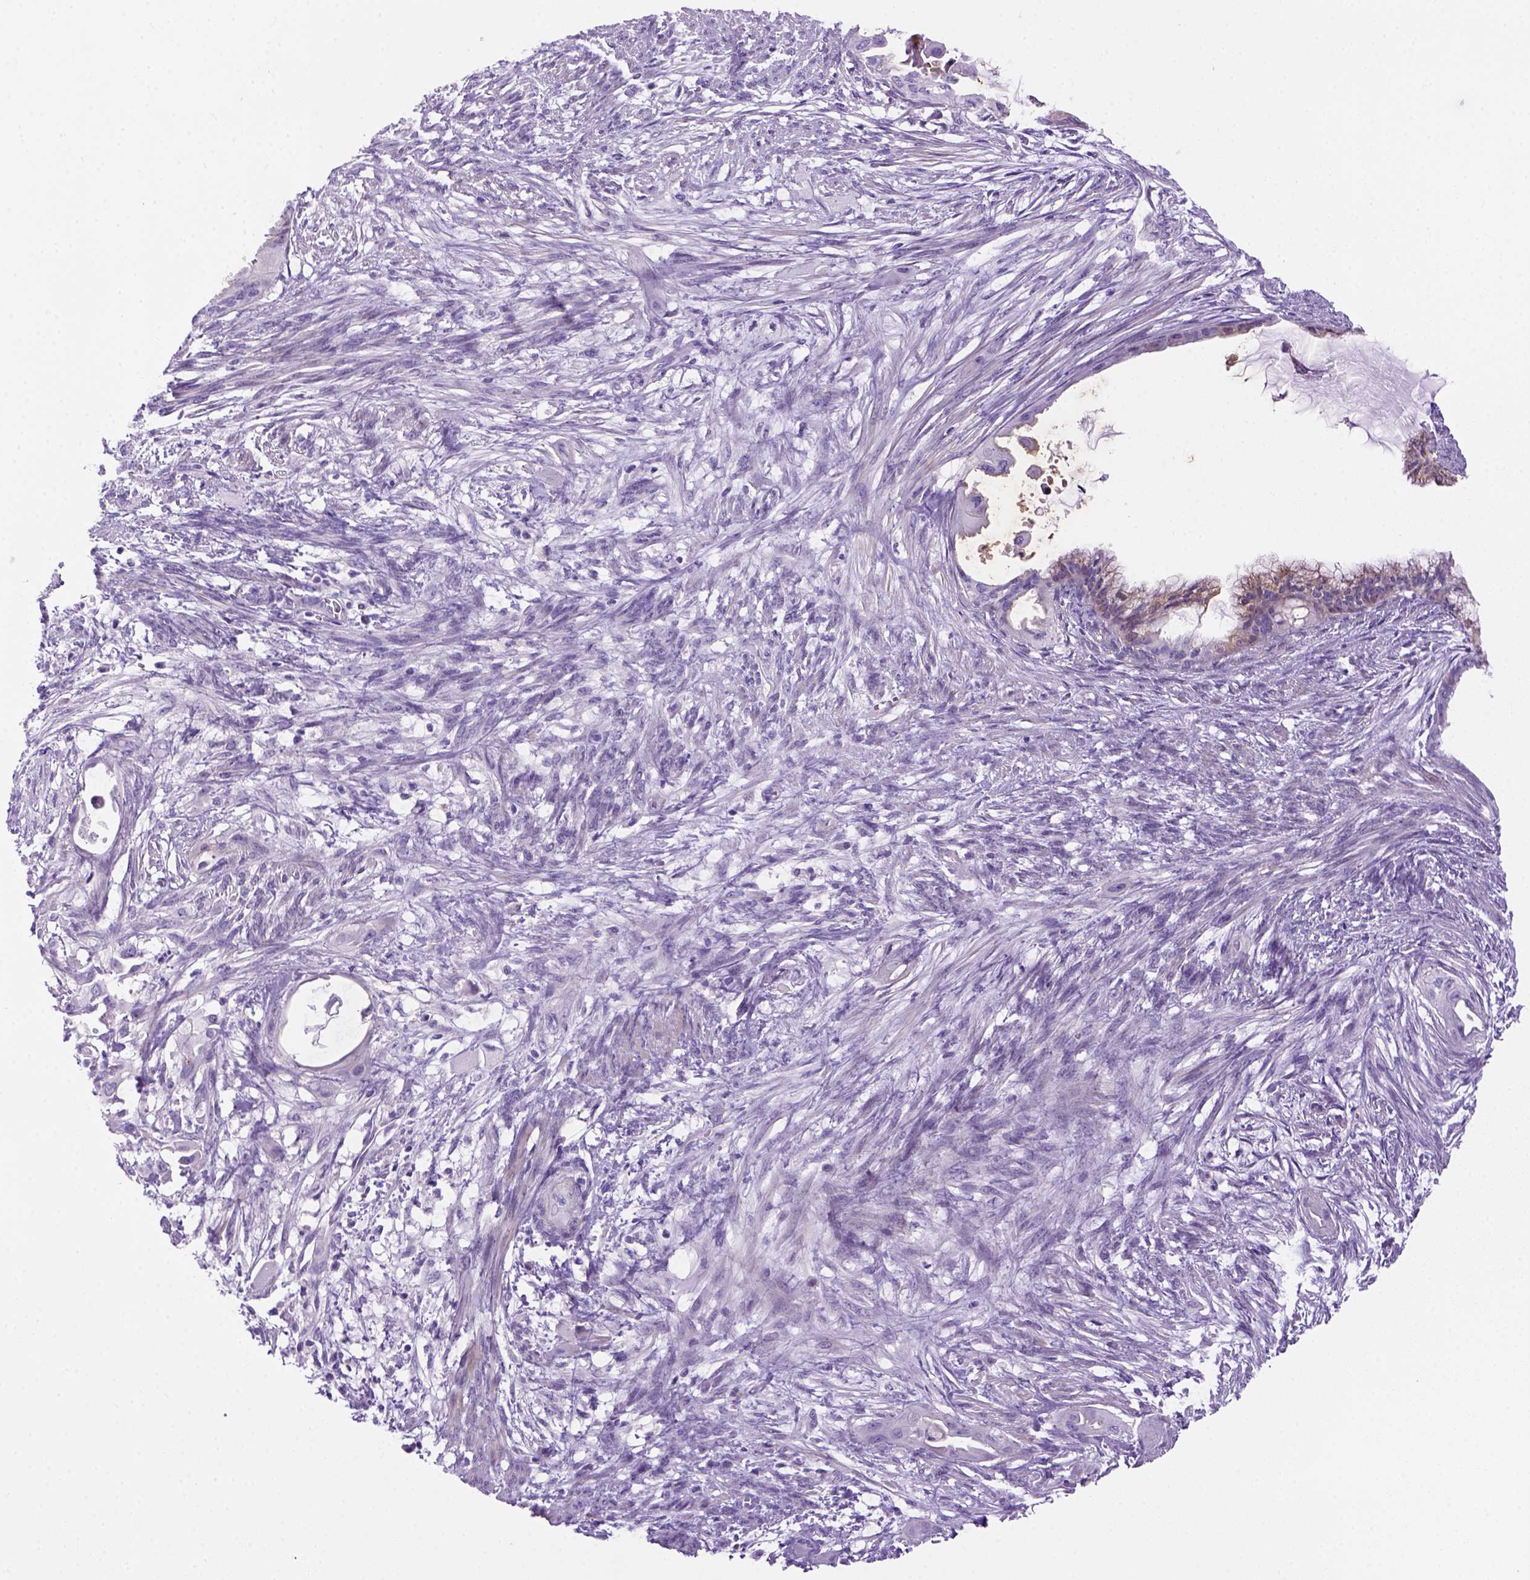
{"staining": {"intensity": "negative", "quantity": "none", "location": "none"}, "tissue": "endometrial cancer", "cell_type": "Tumor cells", "image_type": "cancer", "snomed": [{"axis": "morphology", "description": "Adenocarcinoma, NOS"}, {"axis": "topography", "description": "Endometrium"}], "caption": "The image exhibits no staining of tumor cells in endometrial adenocarcinoma. (IHC, brightfield microscopy, high magnification).", "gene": "DNAH11", "patient": {"sex": "female", "age": 86}}